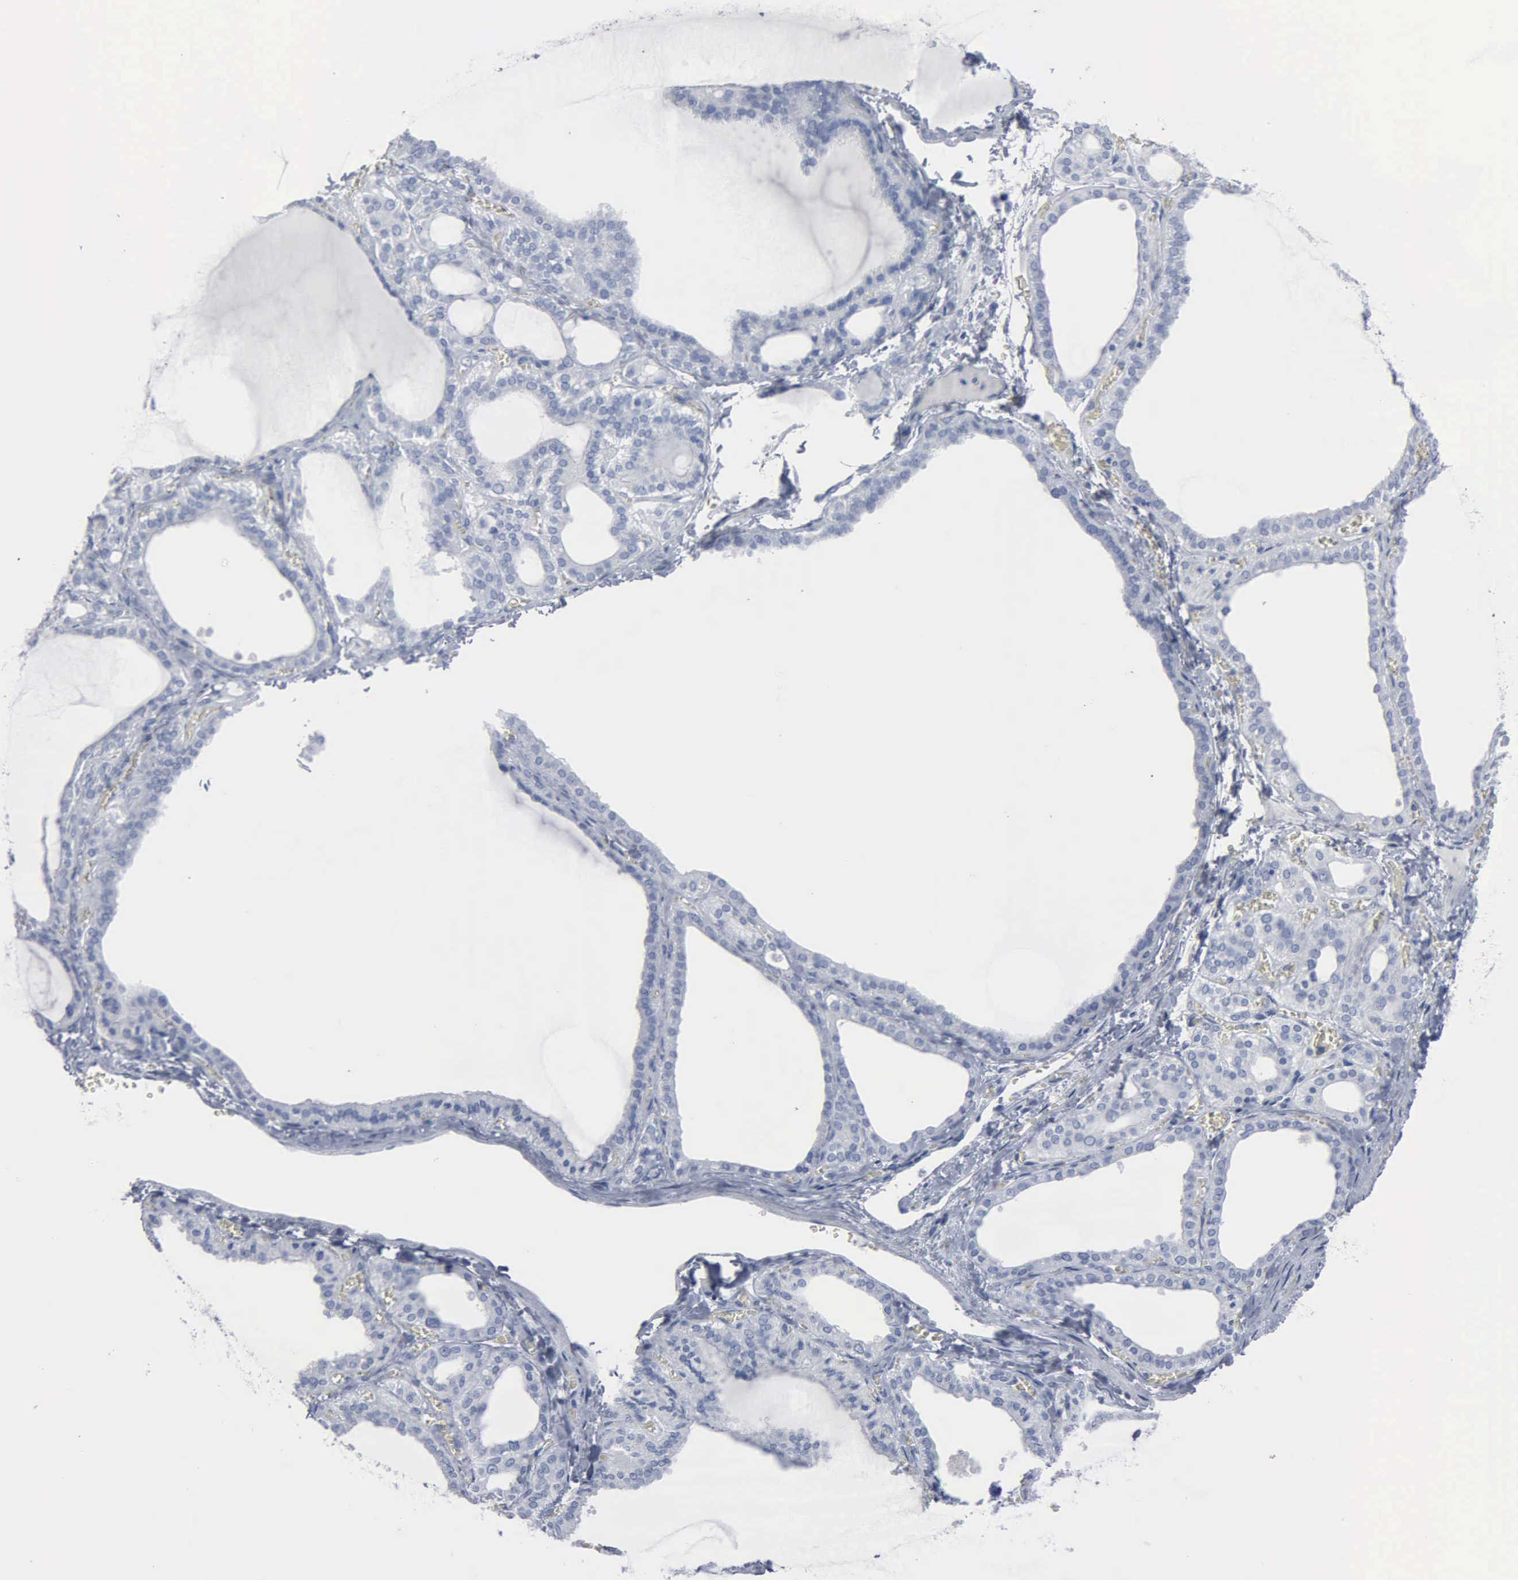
{"staining": {"intensity": "negative", "quantity": "none", "location": "none"}, "tissue": "thyroid gland", "cell_type": "Glandular cells", "image_type": "normal", "snomed": [{"axis": "morphology", "description": "Normal tissue, NOS"}, {"axis": "topography", "description": "Thyroid gland"}], "caption": "IHC micrograph of benign thyroid gland: thyroid gland stained with DAB (3,3'-diaminobenzidine) demonstrates no significant protein expression in glandular cells.", "gene": "DMD", "patient": {"sex": "female", "age": 55}}